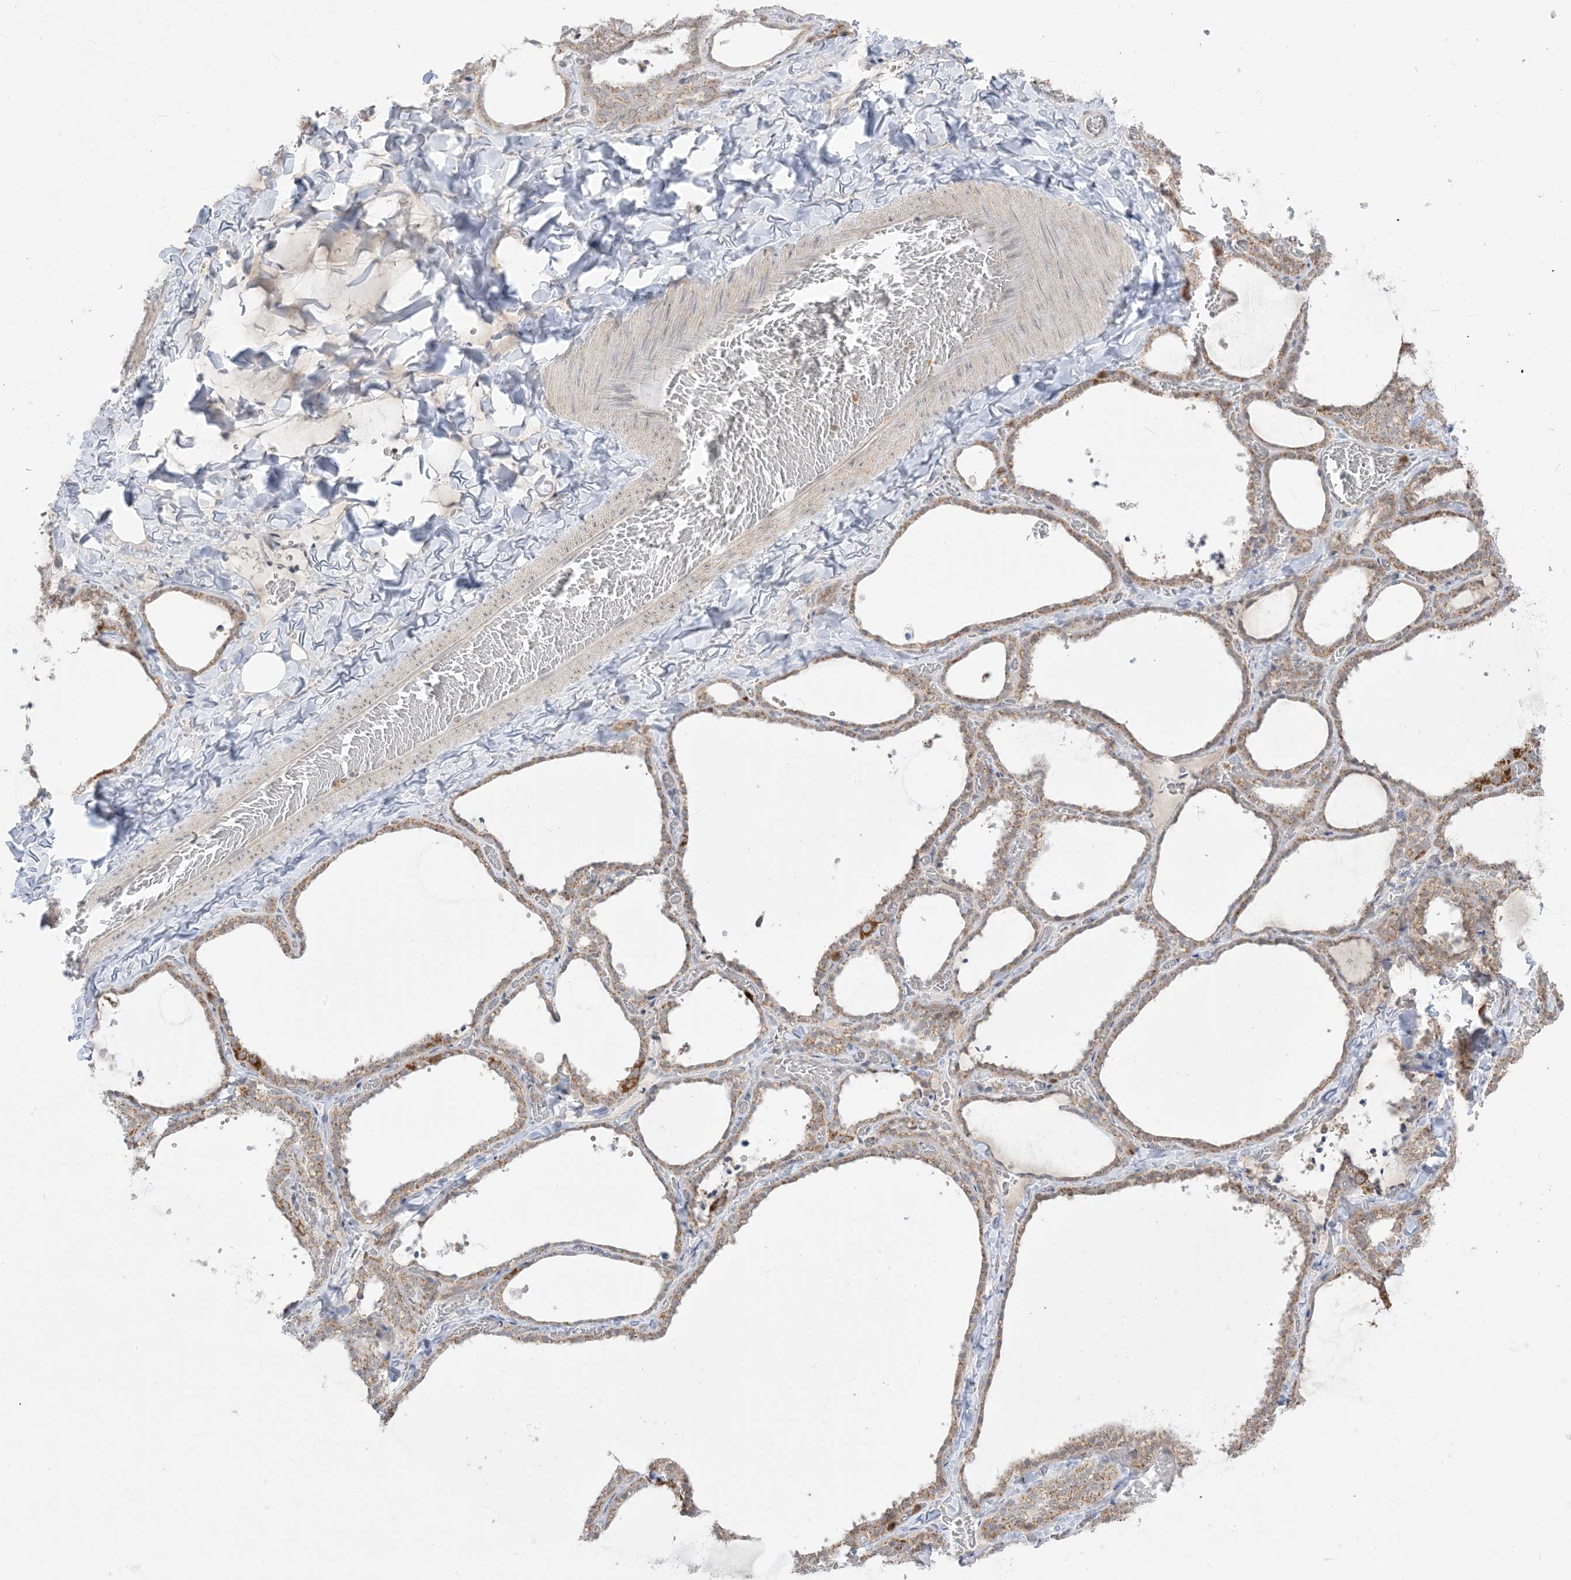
{"staining": {"intensity": "moderate", "quantity": ">75%", "location": "cytoplasmic/membranous"}, "tissue": "thyroid gland", "cell_type": "Glandular cells", "image_type": "normal", "snomed": [{"axis": "morphology", "description": "Normal tissue, NOS"}, {"axis": "topography", "description": "Thyroid gland"}], "caption": "Normal thyroid gland was stained to show a protein in brown. There is medium levels of moderate cytoplasmic/membranous staining in approximately >75% of glandular cells. The protein is stained brown, and the nuclei are stained in blue (DAB (3,3'-diaminobenzidine) IHC with brightfield microscopy, high magnification).", "gene": "KANSL3", "patient": {"sex": "female", "age": 22}}